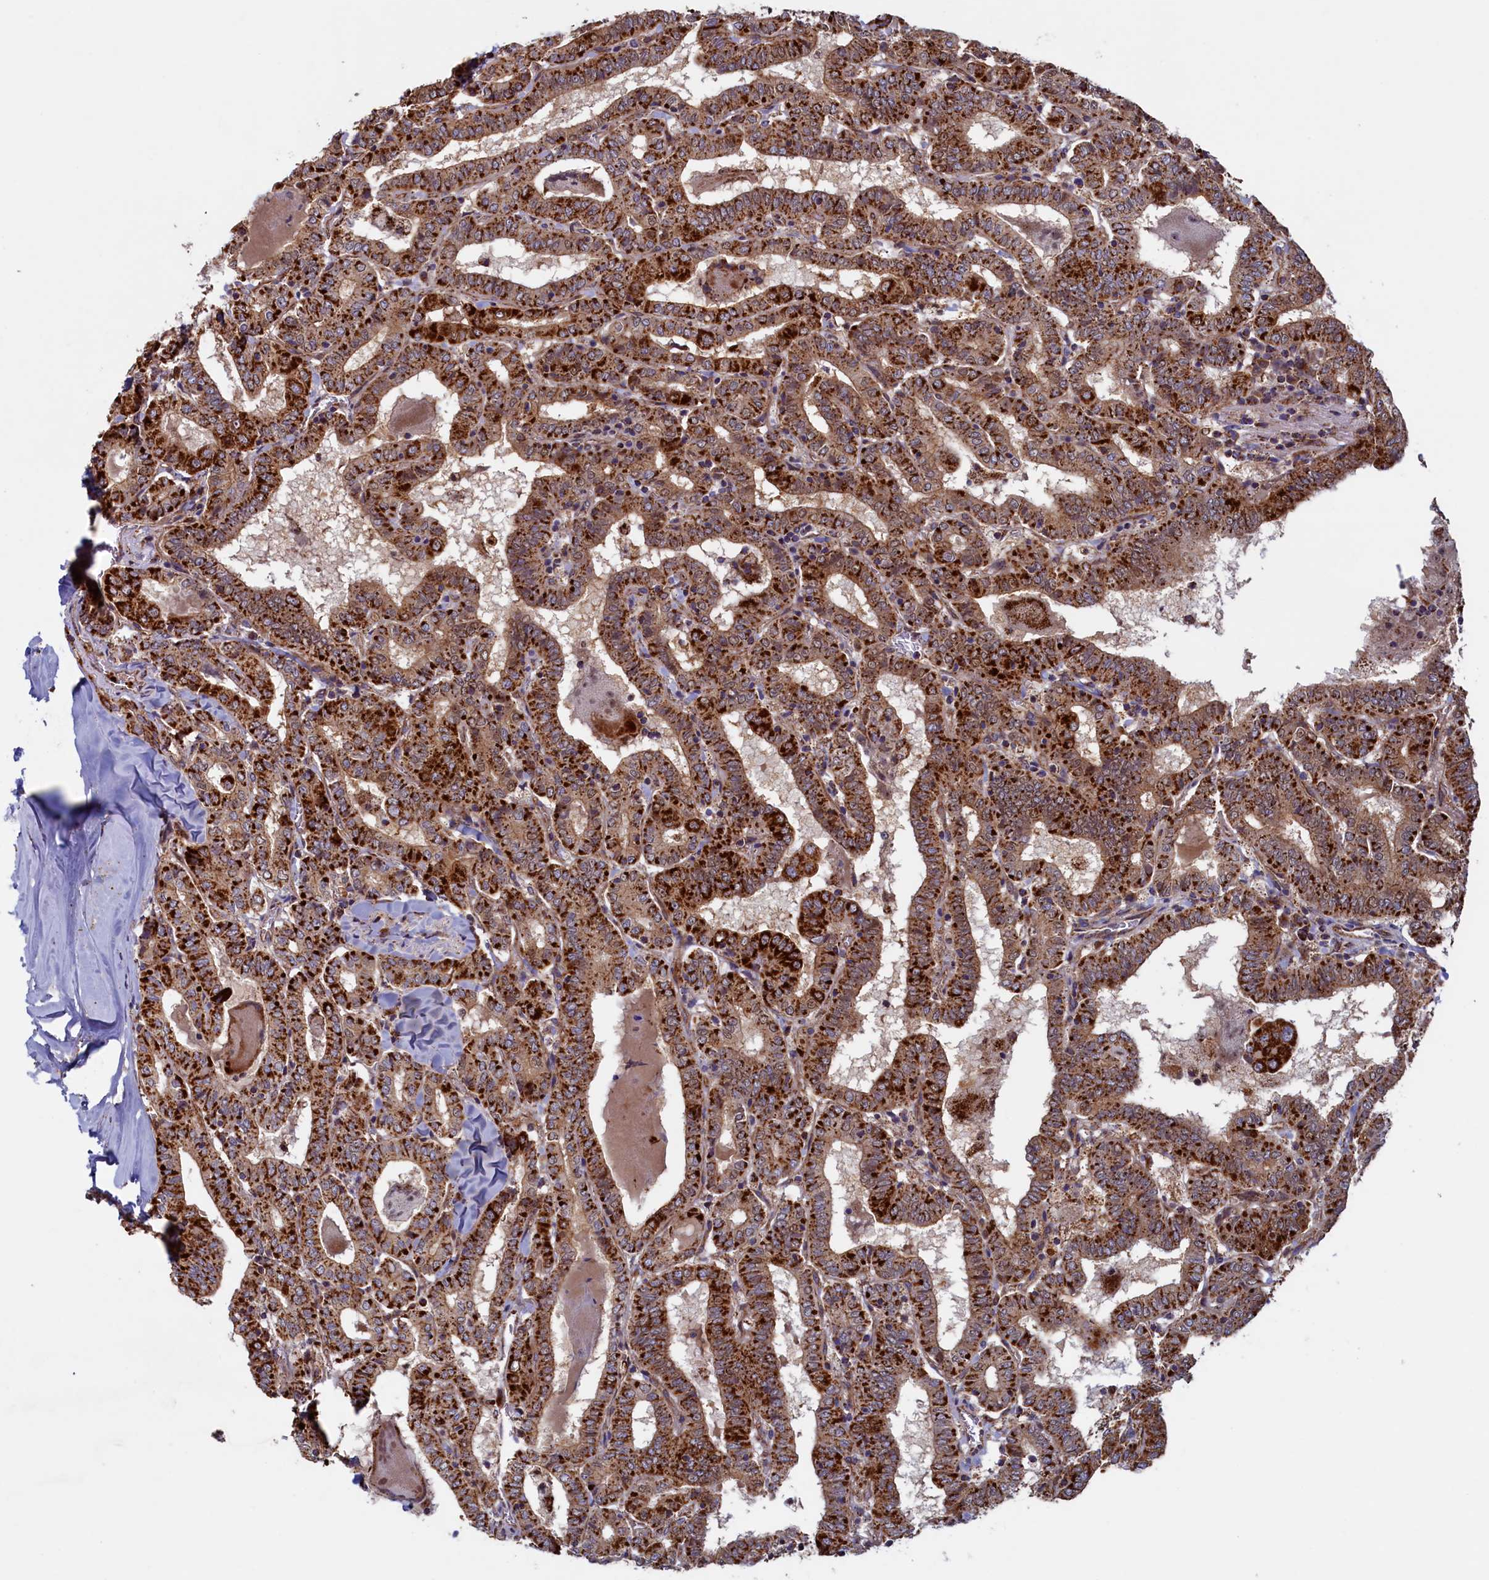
{"staining": {"intensity": "strong", "quantity": ">75%", "location": "cytoplasmic/membranous"}, "tissue": "thyroid cancer", "cell_type": "Tumor cells", "image_type": "cancer", "snomed": [{"axis": "morphology", "description": "Papillary adenocarcinoma, NOS"}, {"axis": "topography", "description": "Thyroid gland"}], "caption": "Thyroid cancer stained with DAB (3,3'-diaminobenzidine) immunohistochemistry (IHC) displays high levels of strong cytoplasmic/membranous positivity in about >75% of tumor cells.", "gene": "UBE3B", "patient": {"sex": "female", "age": 72}}